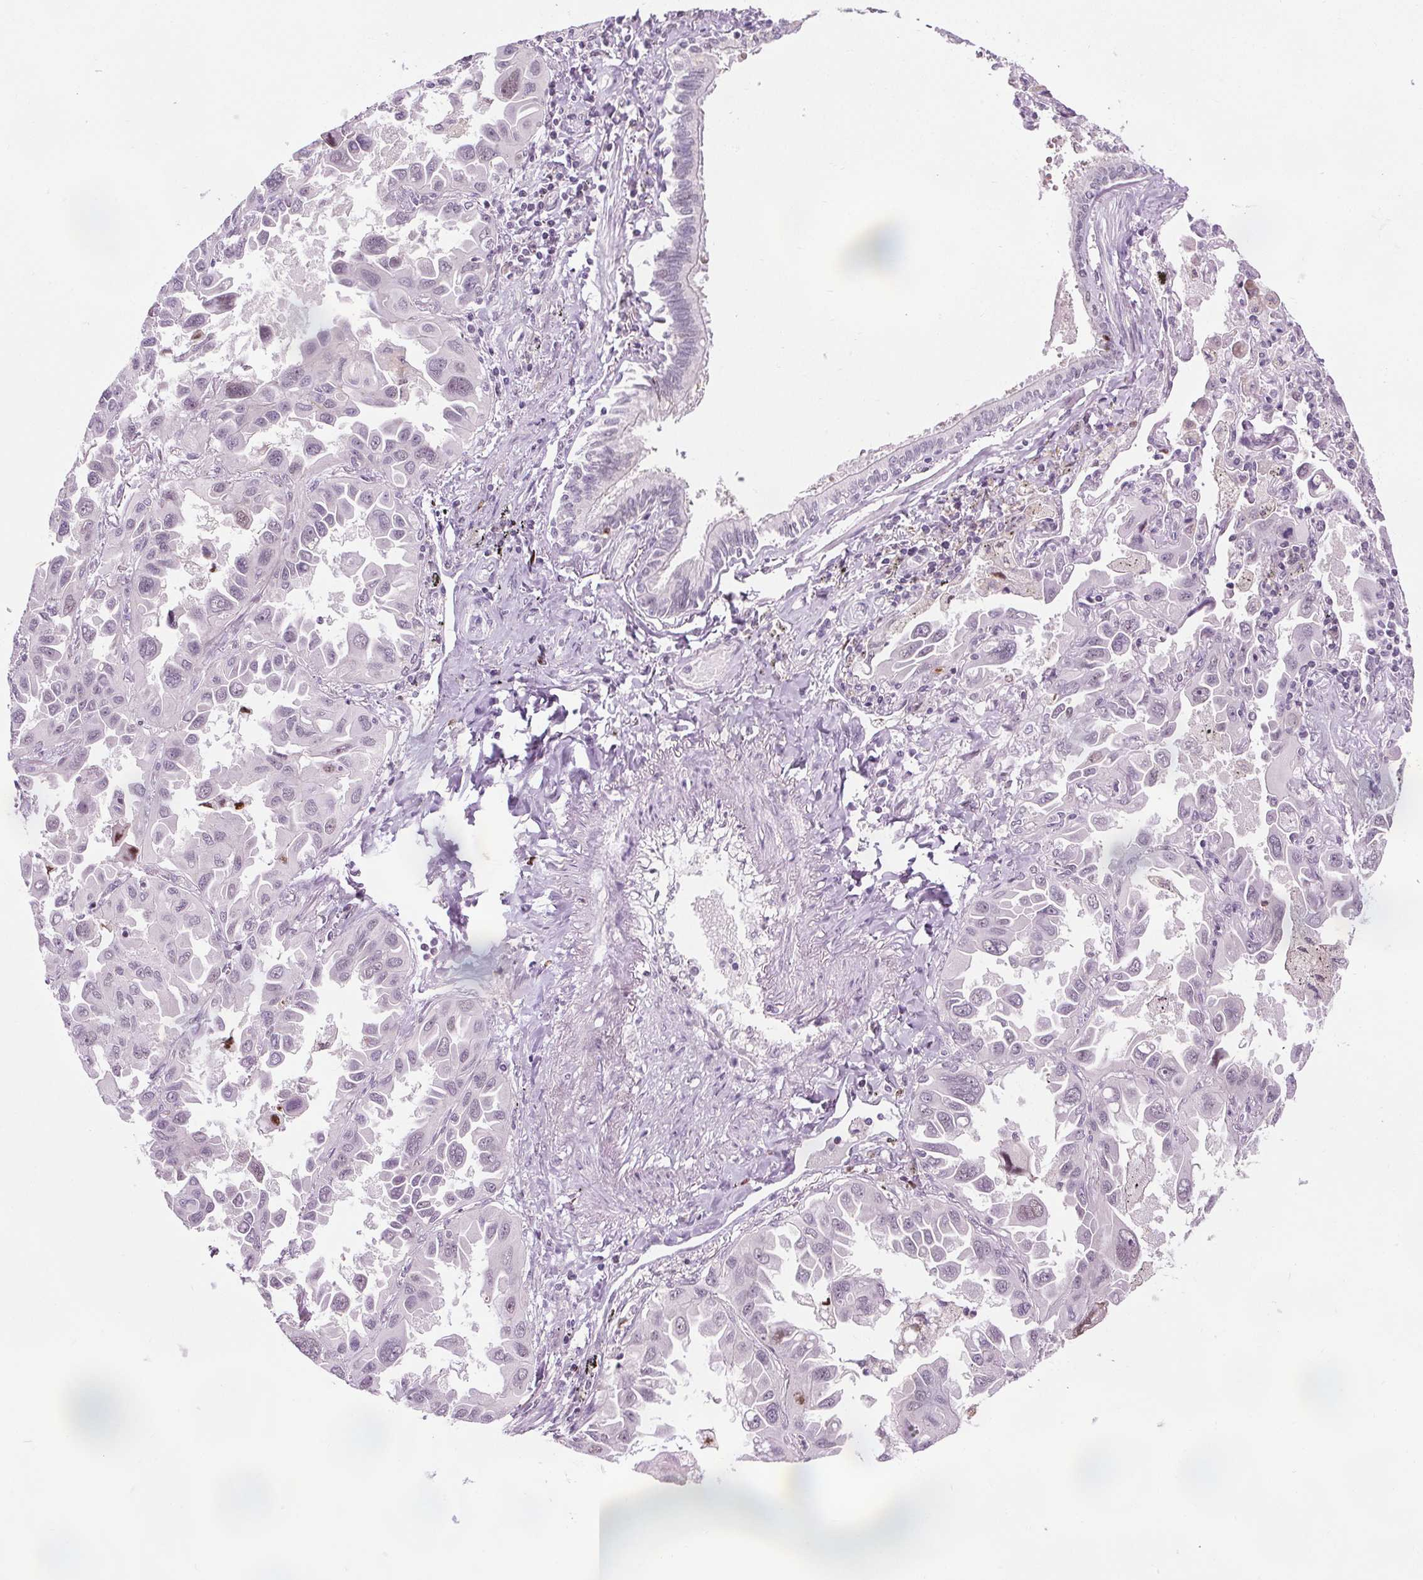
{"staining": {"intensity": "negative", "quantity": "none", "location": "none"}, "tissue": "lung cancer", "cell_type": "Tumor cells", "image_type": "cancer", "snomed": [{"axis": "morphology", "description": "Adenocarcinoma, NOS"}, {"axis": "topography", "description": "Lung"}], "caption": "Lung cancer was stained to show a protein in brown. There is no significant positivity in tumor cells.", "gene": "CEBPA", "patient": {"sex": "male", "age": 64}}